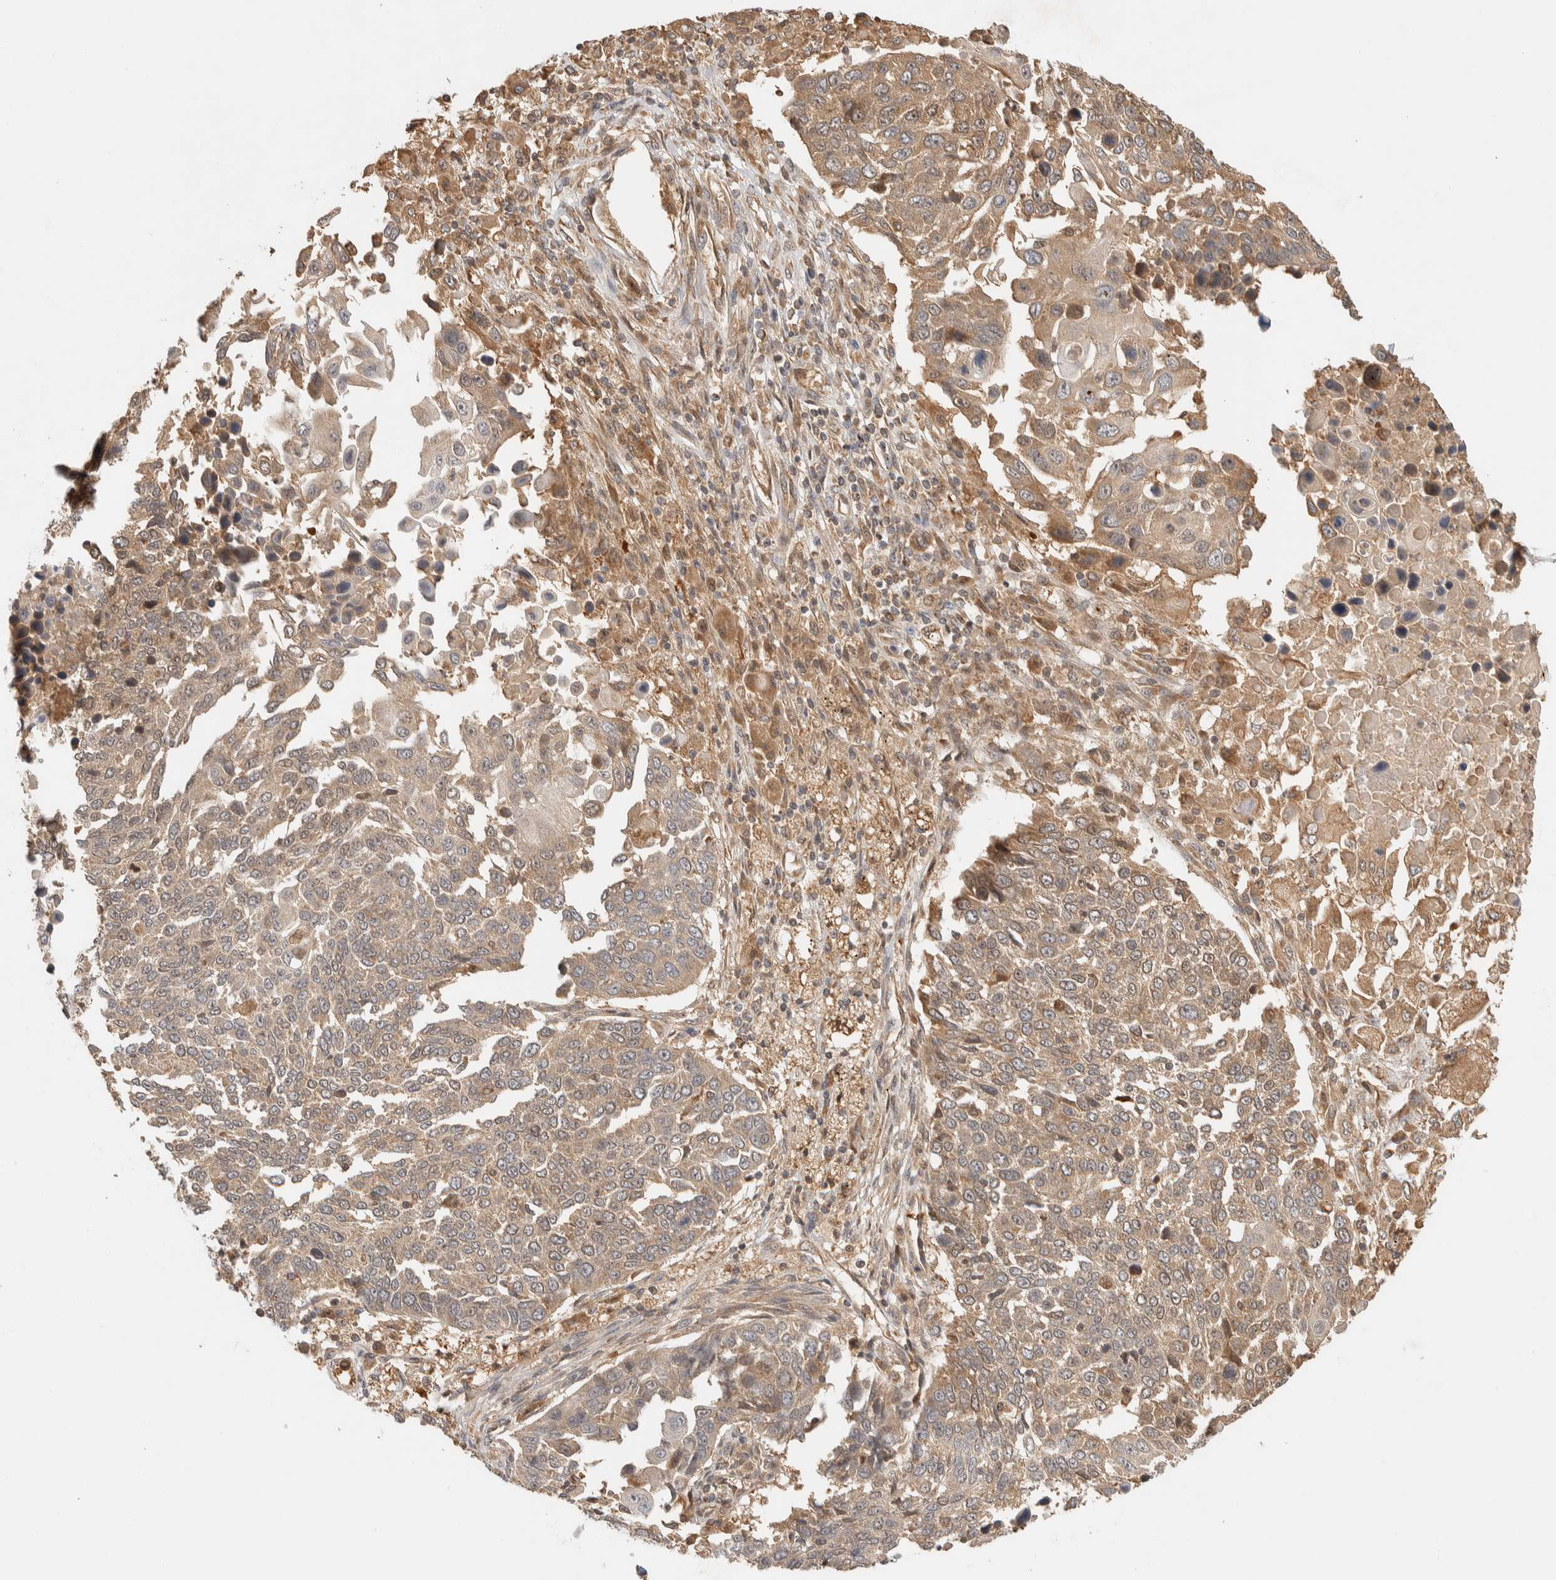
{"staining": {"intensity": "weak", "quantity": ">75%", "location": "cytoplasmic/membranous"}, "tissue": "lung cancer", "cell_type": "Tumor cells", "image_type": "cancer", "snomed": [{"axis": "morphology", "description": "Squamous cell carcinoma, NOS"}, {"axis": "topography", "description": "Lung"}], "caption": "Lung squamous cell carcinoma stained with immunohistochemistry exhibits weak cytoplasmic/membranous positivity in approximately >75% of tumor cells. The staining was performed using DAB to visualize the protein expression in brown, while the nuclei were stained in blue with hematoxylin (Magnification: 20x).", "gene": "TTI2", "patient": {"sex": "male", "age": 66}}